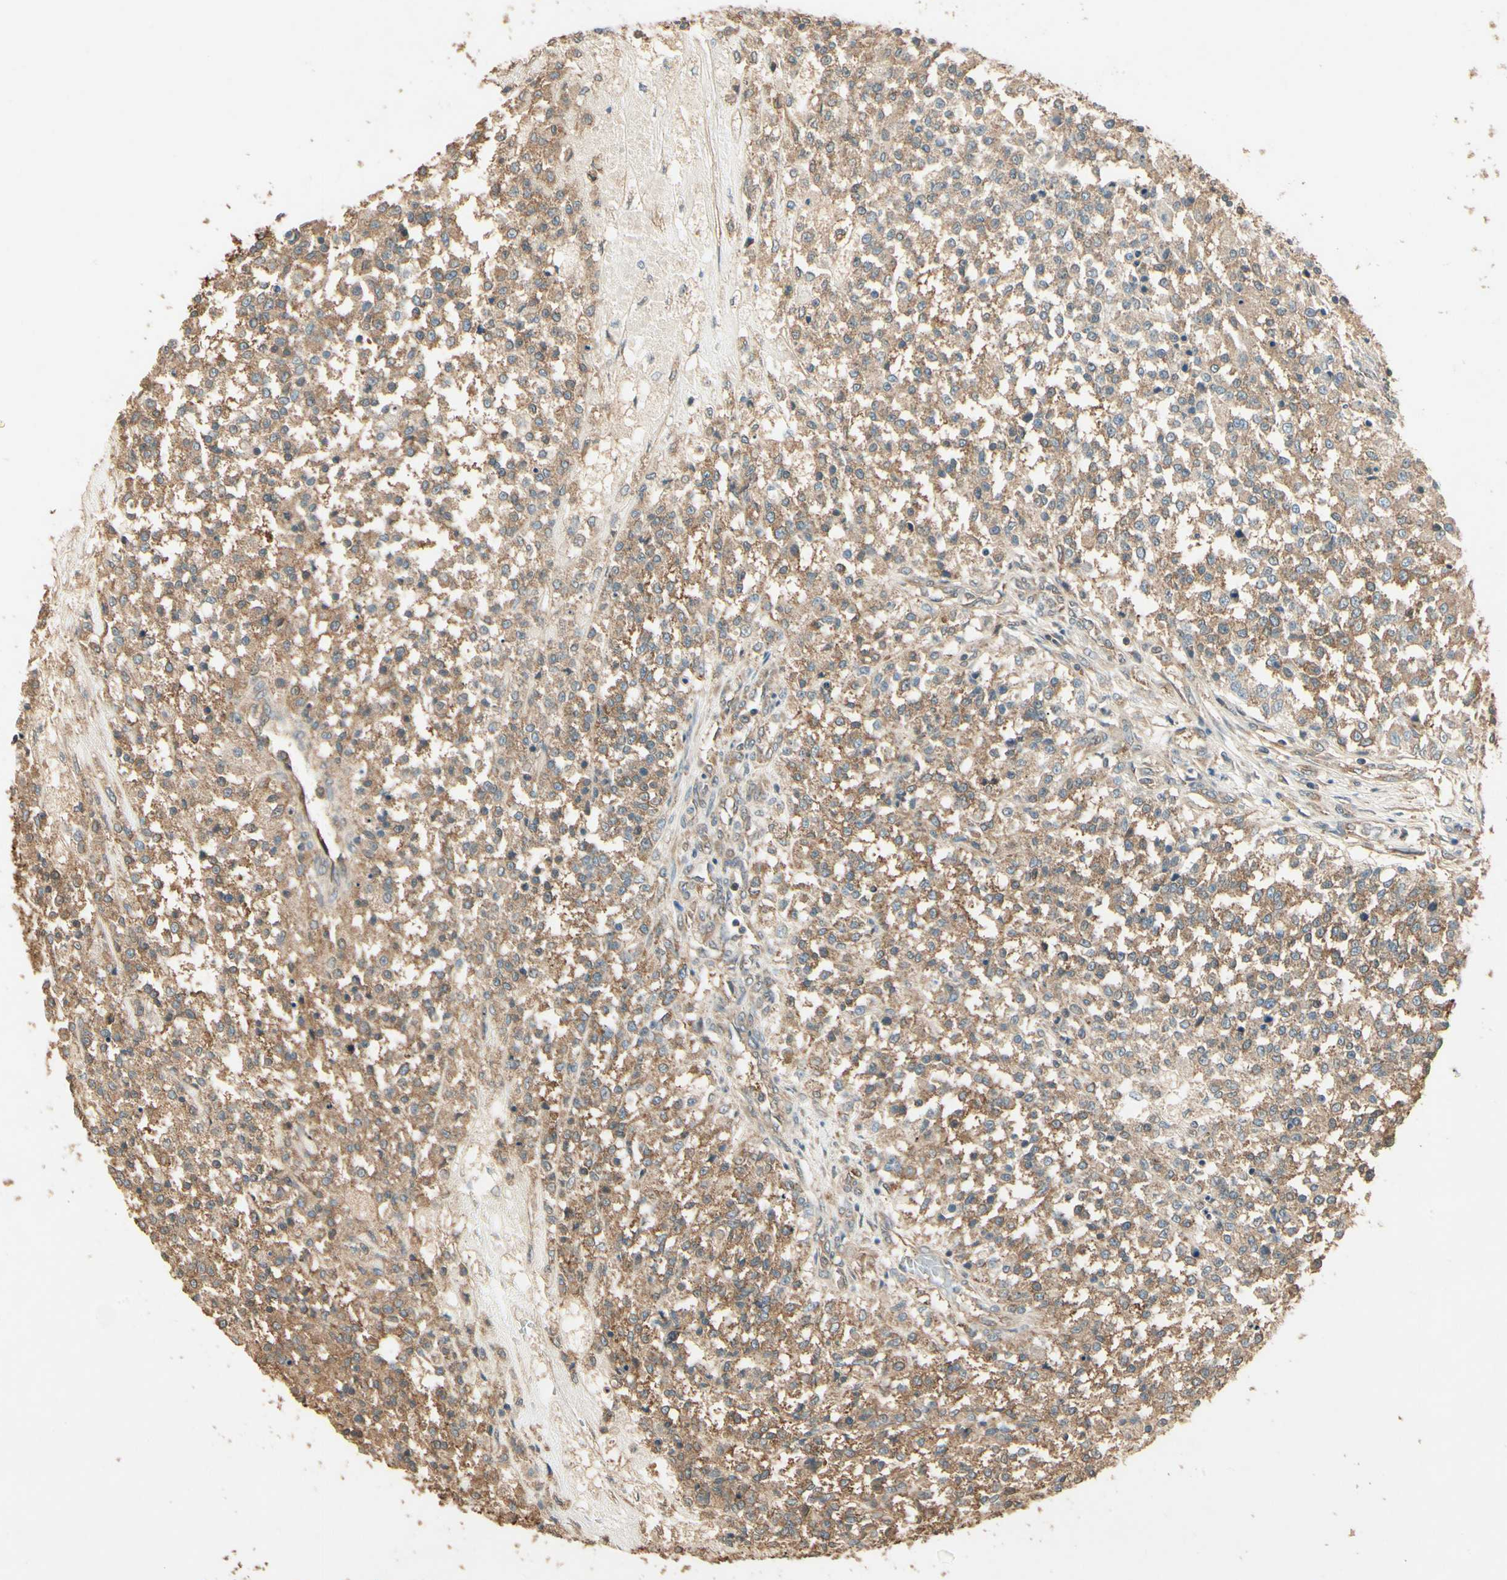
{"staining": {"intensity": "moderate", "quantity": ">75%", "location": "cytoplasmic/membranous"}, "tissue": "testis cancer", "cell_type": "Tumor cells", "image_type": "cancer", "snomed": [{"axis": "morphology", "description": "Seminoma, NOS"}, {"axis": "topography", "description": "Testis"}], "caption": "Approximately >75% of tumor cells in human testis cancer show moderate cytoplasmic/membranous protein staining as visualized by brown immunohistochemical staining.", "gene": "CCT7", "patient": {"sex": "male", "age": 59}}